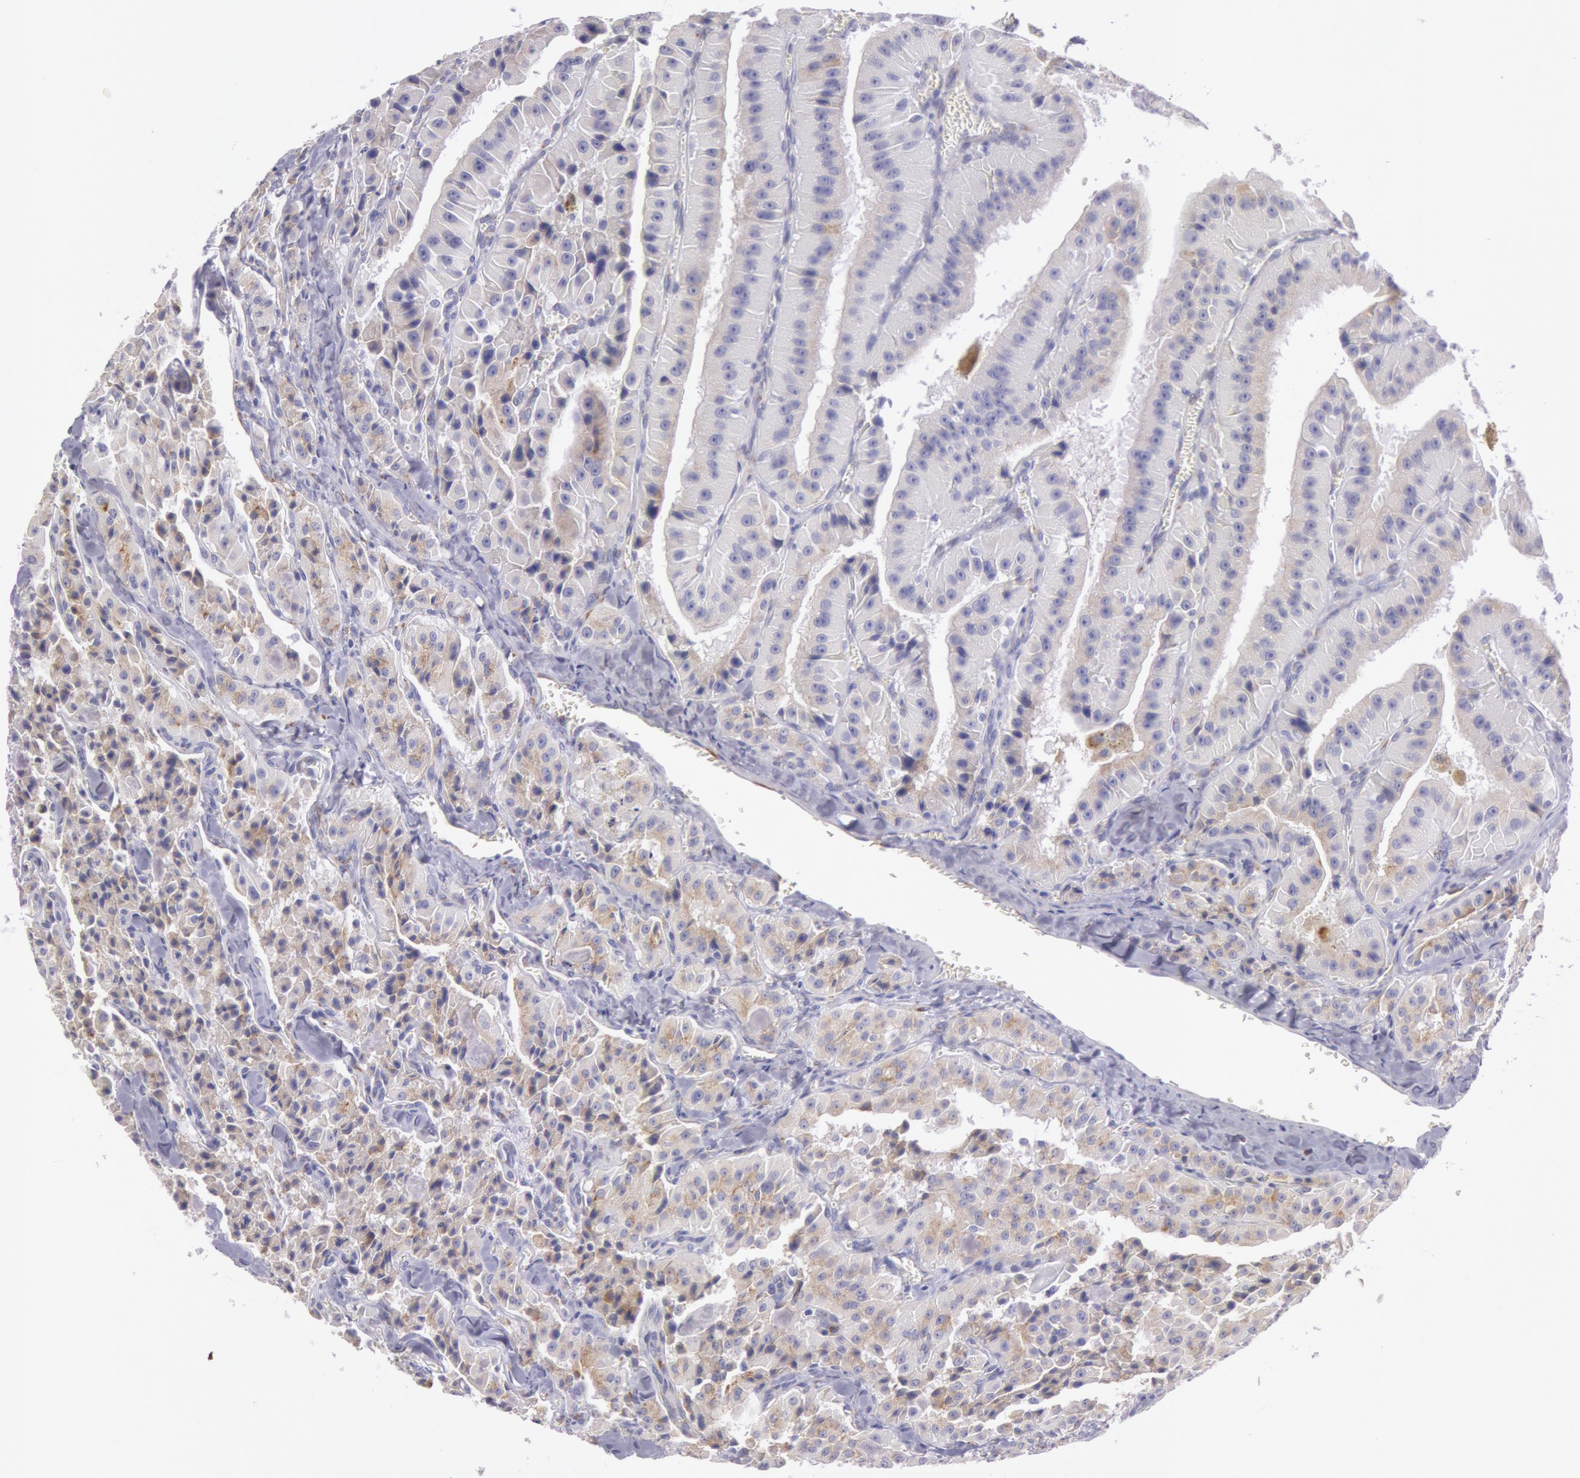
{"staining": {"intensity": "weak", "quantity": ">75%", "location": "cytoplasmic/membranous"}, "tissue": "thyroid cancer", "cell_type": "Tumor cells", "image_type": "cancer", "snomed": [{"axis": "morphology", "description": "Carcinoma, NOS"}, {"axis": "topography", "description": "Thyroid gland"}], "caption": "Human thyroid cancer stained for a protein (brown) shows weak cytoplasmic/membranous positive expression in approximately >75% of tumor cells.", "gene": "CIDEB", "patient": {"sex": "male", "age": 76}}